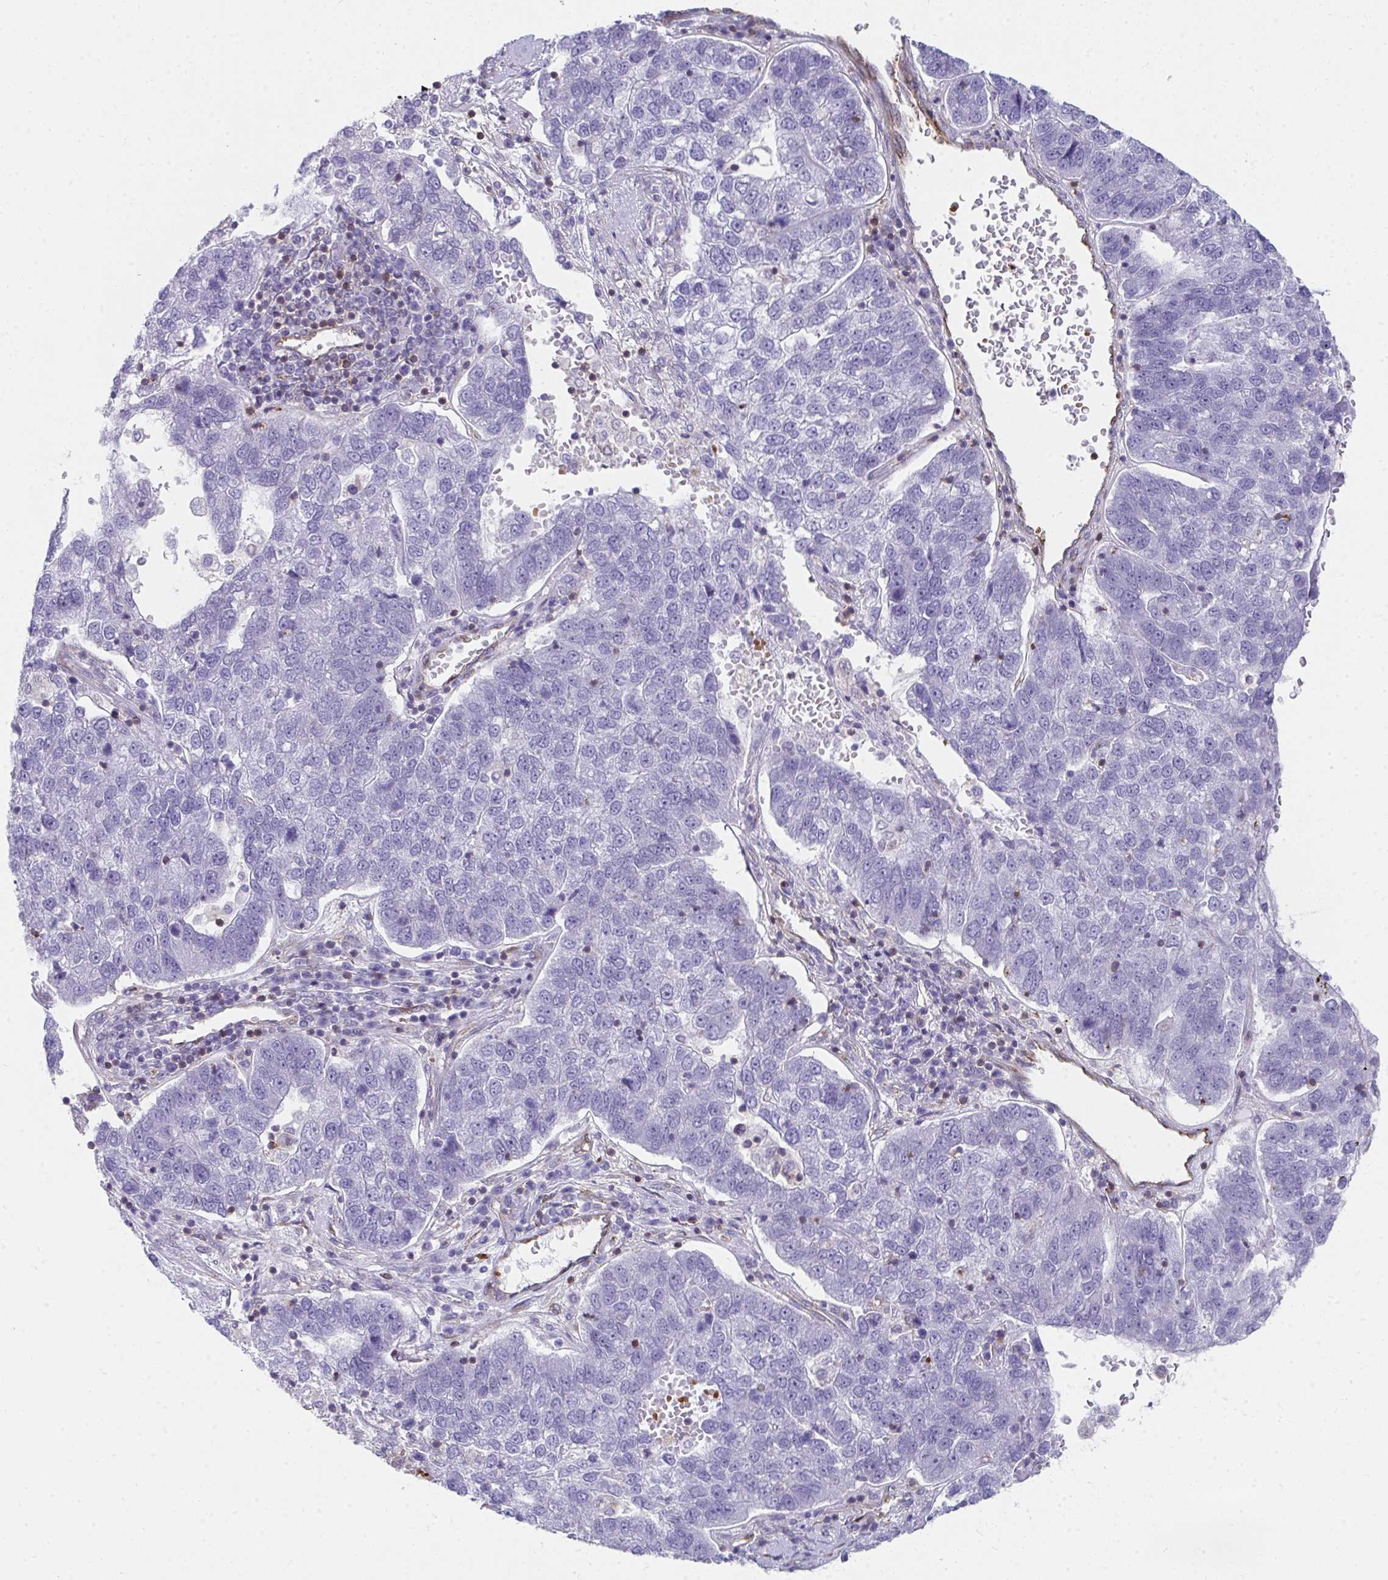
{"staining": {"intensity": "negative", "quantity": "none", "location": "none"}, "tissue": "pancreatic cancer", "cell_type": "Tumor cells", "image_type": "cancer", "snomed": [{"axis": "morphology", "description": "Adenocarcinoma, NOS"}, {"axis": "topography", "description": "Pancreas"}], "caption": "High power microscopy histopathology image of an IHC image of pancreatic adenocarcinoma, revealing no significant staining in tumor cells. The staining is performed using DAB brown chromogen with nuclei counter-stained in using hematoxylin.", "gene": "FOXN3", "patient": {"sex": "female", "age": 61}}